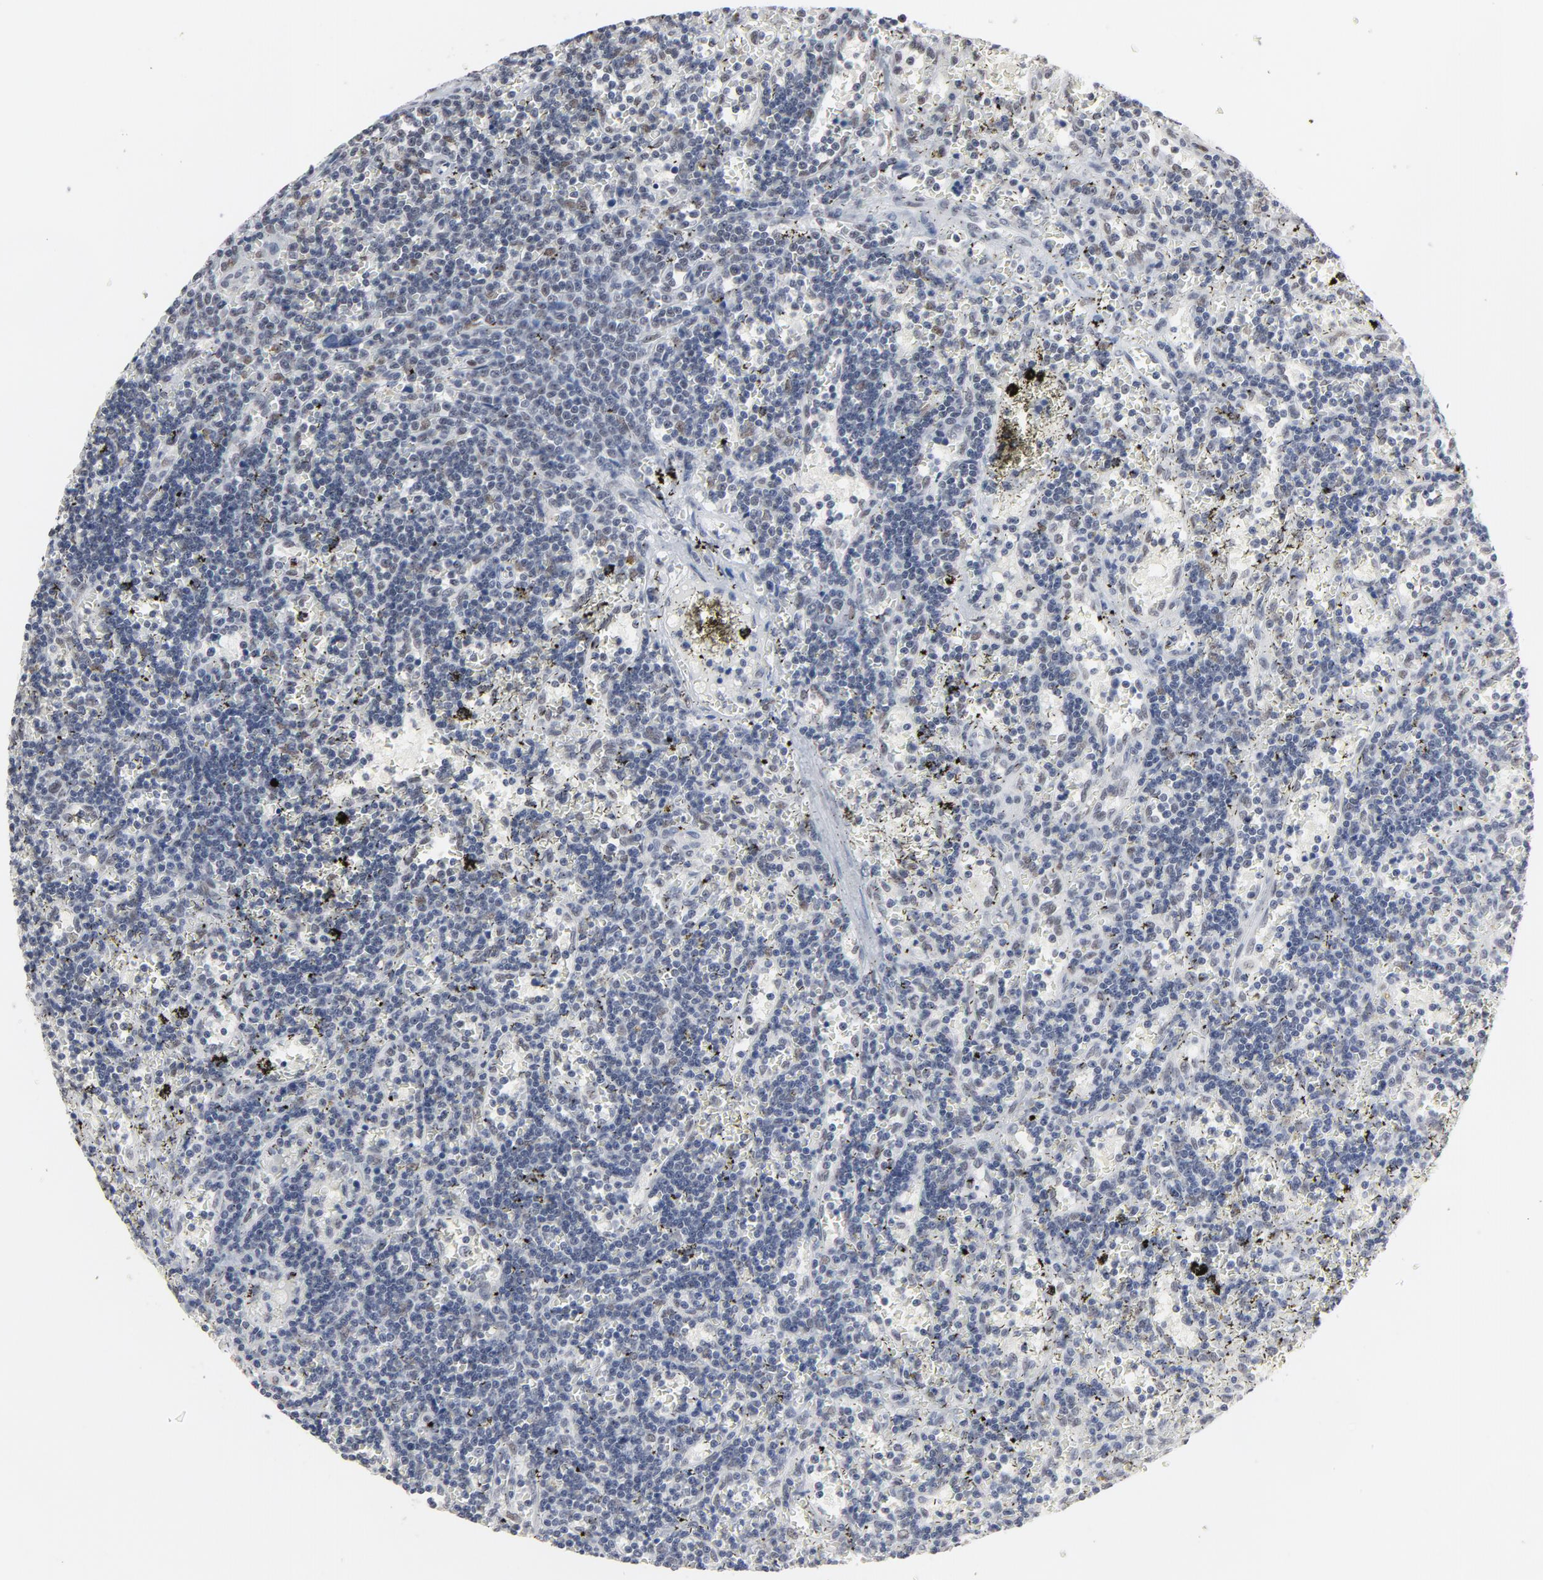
{"staining": {"intensity": "weak", "quantity": "25%-75%", "location": "nuclear"}, "tissue": "lymphoma", "cell_type": "Tumor cells", "image_type": "cancer", "snomed": [{"axis": "morphology", "description": "Malignant lymphoma, non-Hodgkin's type, Low grade"}, {"axis": "topography", "description": "Spleen"}], "caption": "A histopathology image of malignant lymphoma, non-Hodgkin's type (low-grade) stained for a protein demonstrates weak nuclear brown staining in tumor cells. (Stains: DAB (3,3'-diaminobenzidine) in brown, nuclei in blue, Microscopy: brightfield microscopy at high magnification).", "gene": "MRE11", "patient": {"sex": "male", "age": 60}}